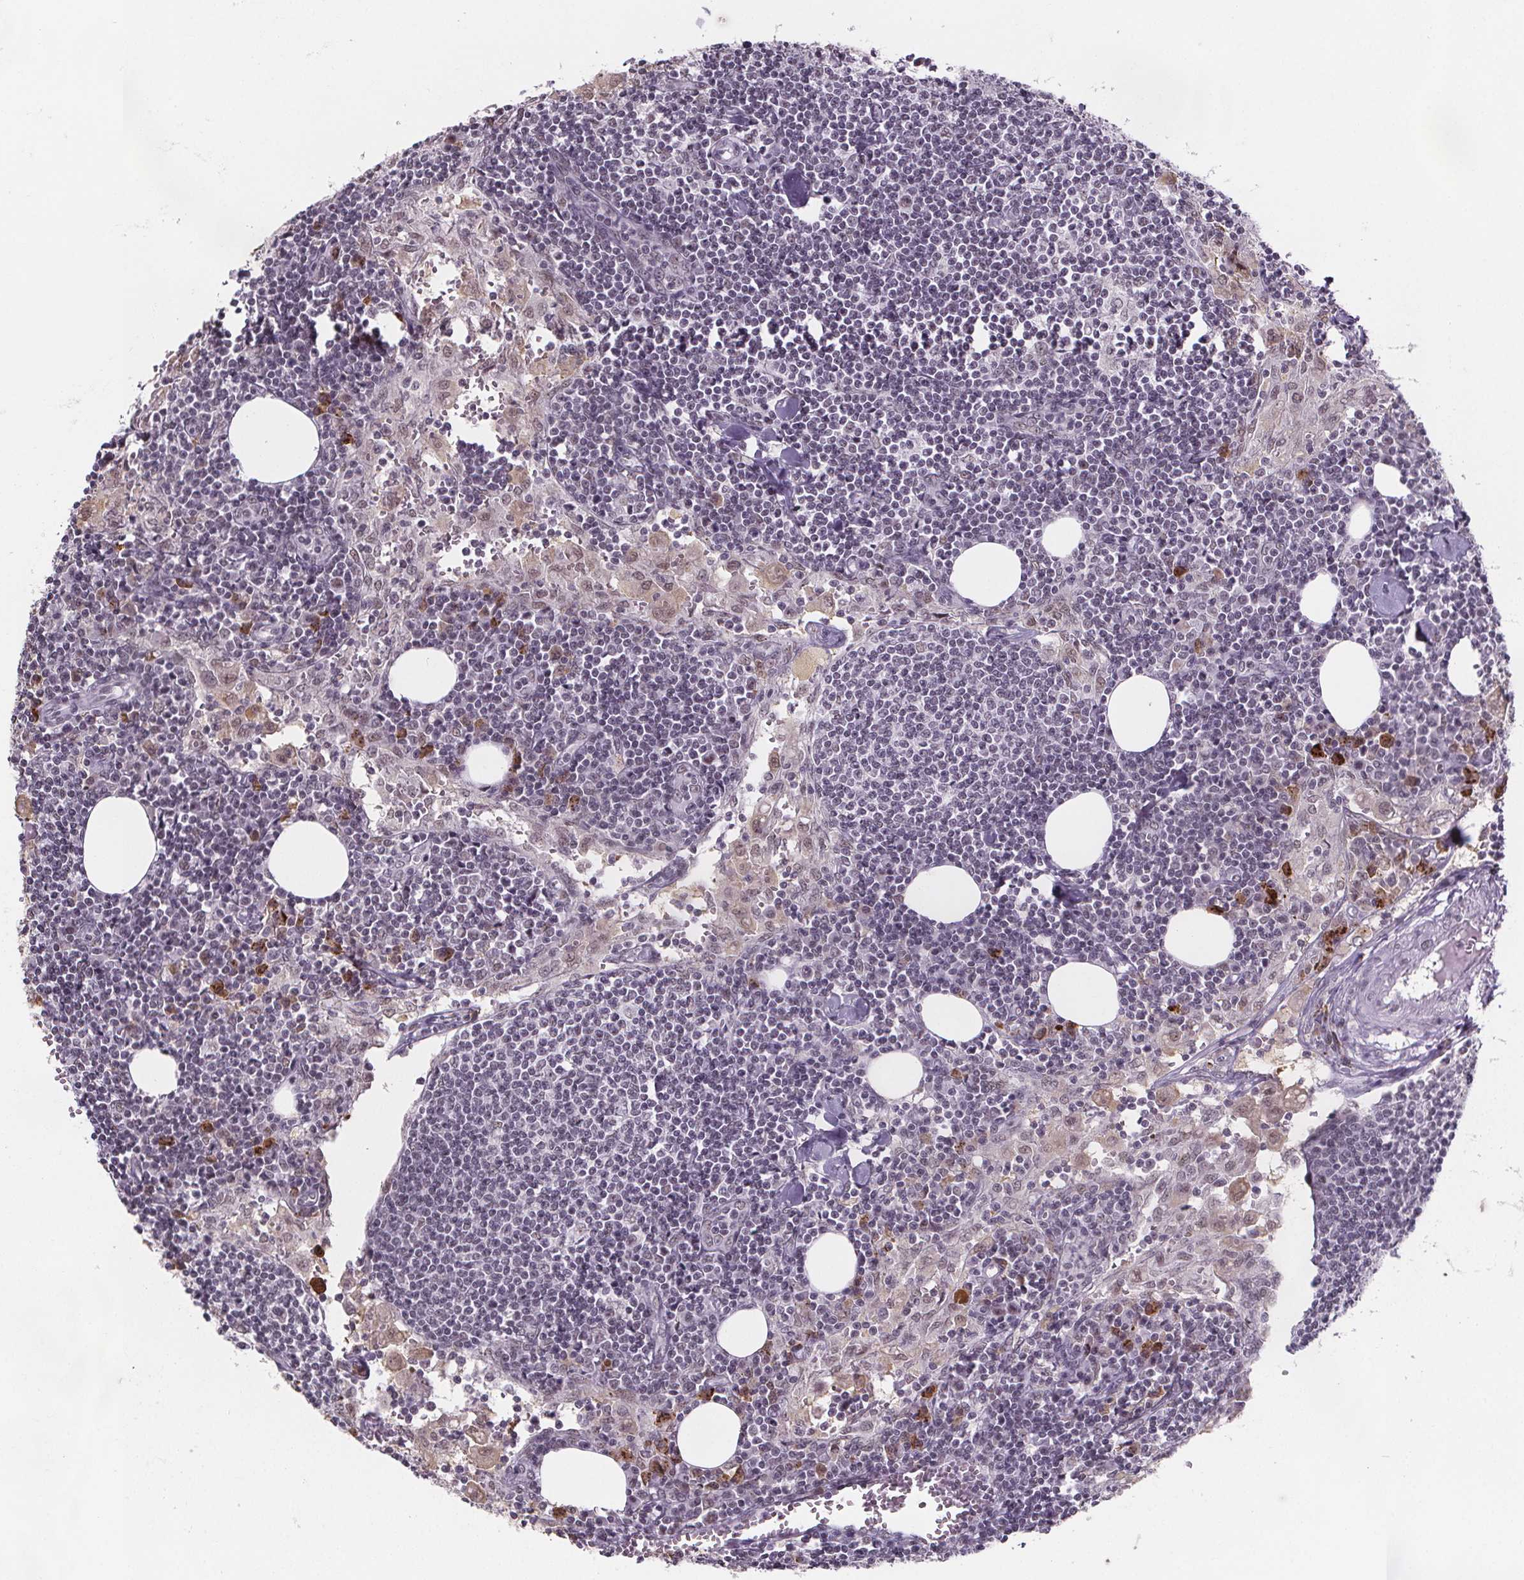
{"staining": {"intensity": "negative", "quantity": "none", "location": "none"}, "tissue": "lymph node", "cell_type": "Germinal center cells", "image_type": "normal", "snomed": [{"axis": "morphology", "description": "Normal tissue, NOS"}, {"axis": "topography", "description": "Lymph node"}], "caption": "Germinal center cells are negative for brown protein staining in unremarkable lymph node. (DAB immunohistochemistry visualized using brightfield microscopy, high magnification).", "gene": "ZNF572", "patient": {"sex": "male", "age": 55}}